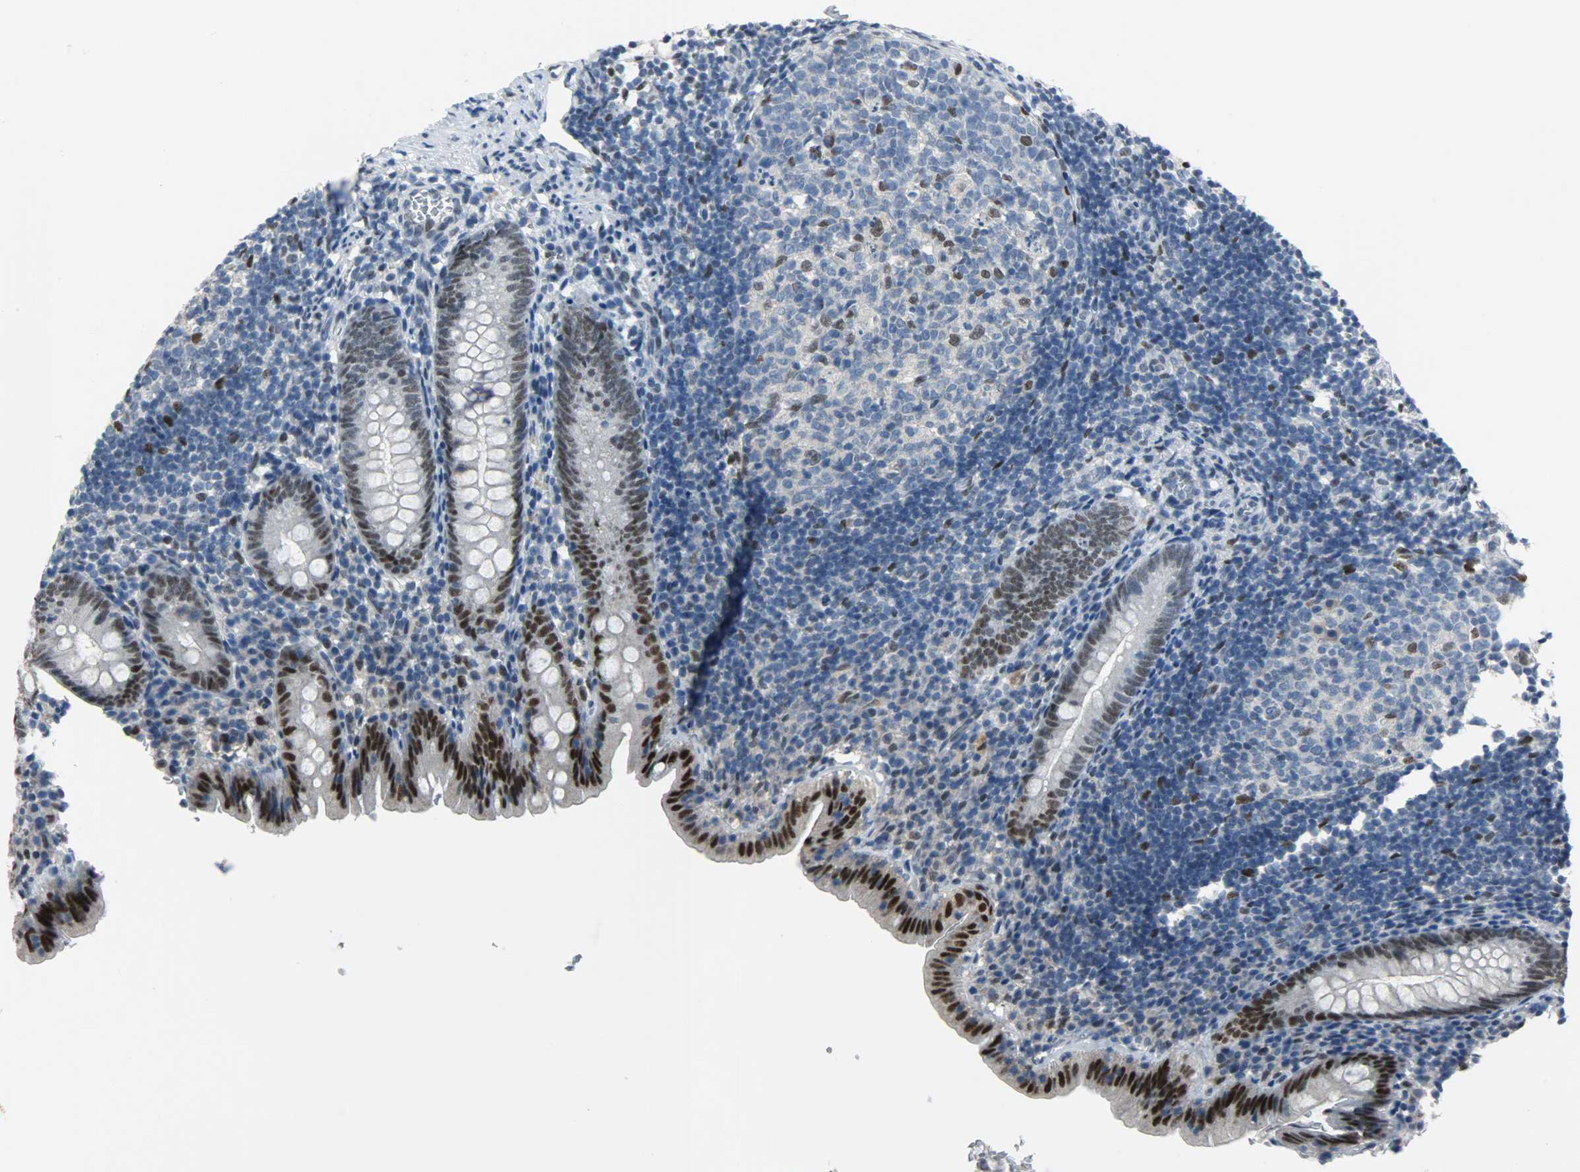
{"staining": {"intensity": "moderate", "quantity": "<25%", "location": "nuclear"}, "tissue": "appendix", "cell_type": "Glandular cells", "image_type": "normal", "snomed": [{"axis": "morphology", "description": "Normal tissue, NOS"}, {"axis": "topography", "description": "Appendix"}], "caption": "A brown stain highlights moderate nuclear positivity of a protein in glandular cells of normal appendix.", "gene": "PPARG", "patient": {"sex": "female", "age": 10}}